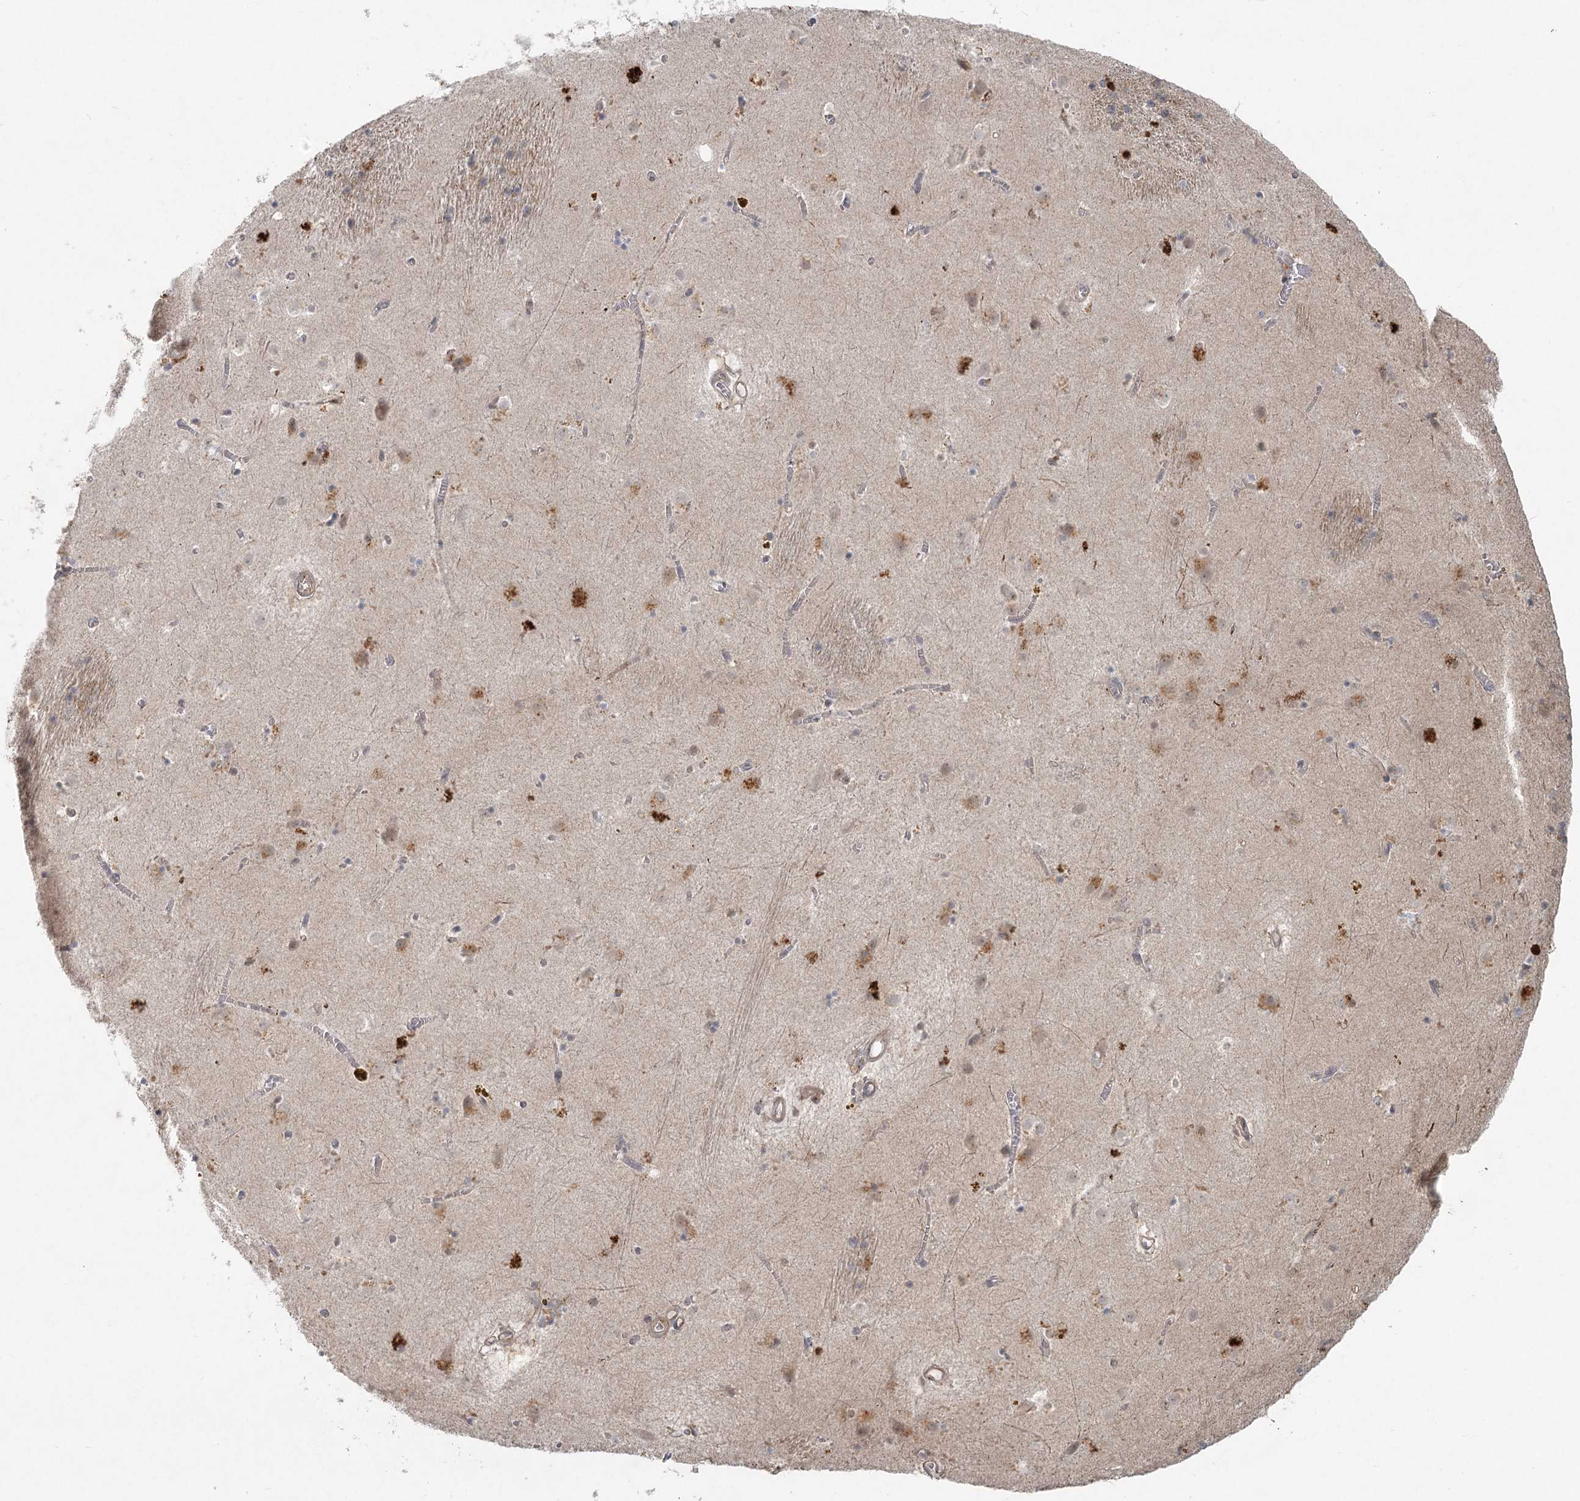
{"staining": {"intensity": "moderate", "quantity": "<25%", "location": "cytoplasmic/membranous"}, "tissue": "caudate", "cell_type": "Glial cells", "image_type": "normal", "snomed": [{"axis": "morphology", "description": "Normal tissue, NOS"}, {"axis": "topography", "description": "Lateral ventricle wall"}], "caption": "Immunohistochemical staining of benign caudate reveals low levels of moderate cytoplasmic/membranous positivity in about <25% of glial cells. Nuclei are stained in blue.", "gene": "LRP2BP", "patient": {"sex": "male", "age": 70}}